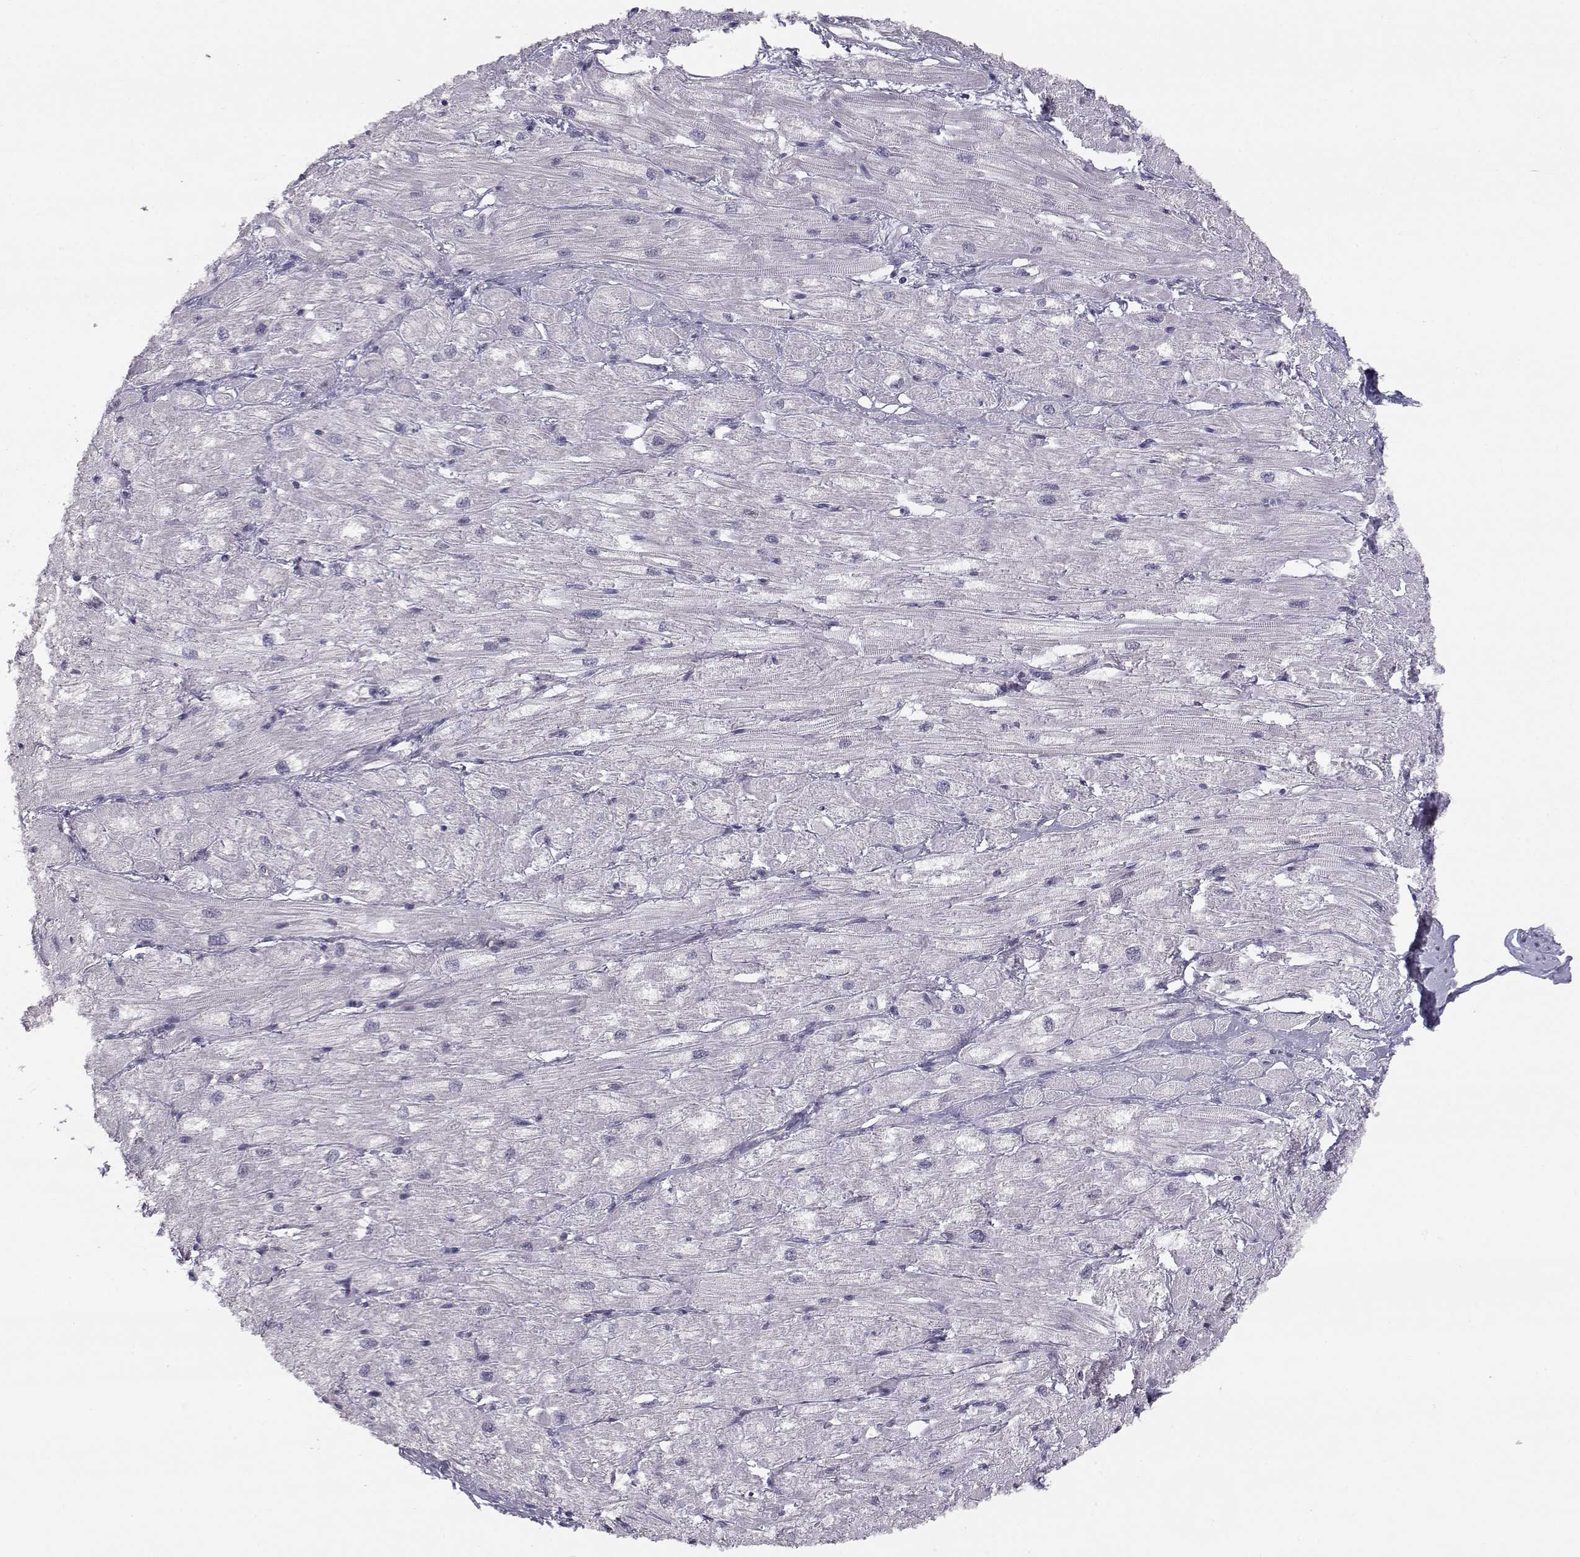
{"staining": {"intensity": "negative", "quantity": "none", "location": "none"}, "tissue": "heart muscle", "cell_type": "Cardiomyocytes", "image_type": "normal", "snomed": [{"axis": "morphology", "description": "Normal tissue, NOS"}, {"axis": "topography", "description": "Heart"}], "caption": "This is a image of immunohistochemistry (IHC) staining of unremarkable heart muscle, which shows no staining in cardiomyocytes. (Stains: DAB IHC with hematoxylin counter stain, Microscopy: brightfield microscopy at high magnification).", "gene": "KIF13B", "patient": {"sex": "male", "age": 57}}